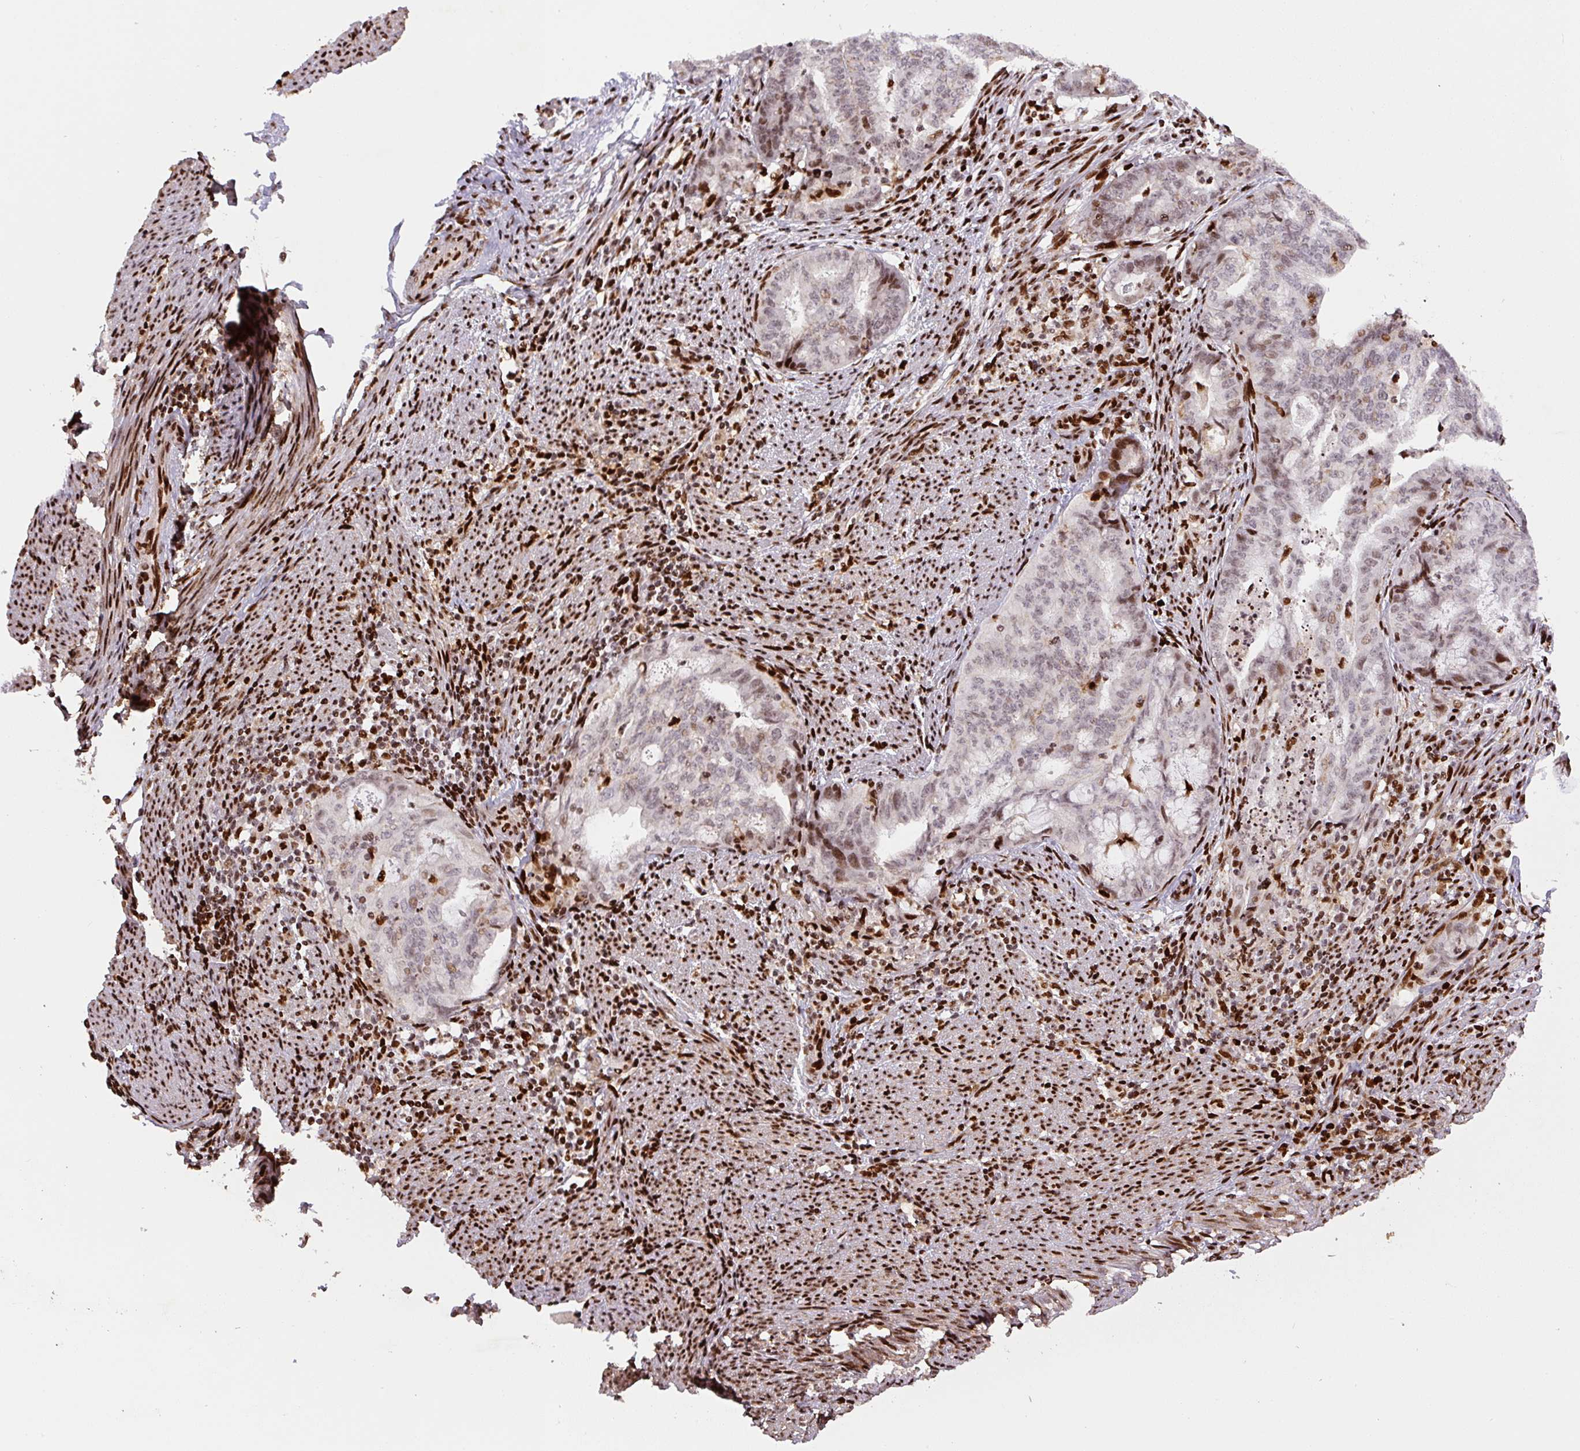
{"staining": {"intensity": "moderate", "quantity": "25%-75%", "location": "nuclear"}, "tissue": "endometrial cancer", "cell_type": "Tumor cells", "image_type": "cancer", "snomed": [{"axis": "morphology", "description": "Adenocarcinoma, NOS"}, {"axis": "topography", "description": "Endometrium"}], "caption": "High-magnification brightfield microscopy of adenocarcinoma (endometrial) stained with DAB (brown) and counterstained with hematoxylin (blue). tumor cells exhibit moderate nuclear staining is present in about25%-75% of cells.", "gene": "PYDC2", "patient": {"sex": "female", "age": 79}}